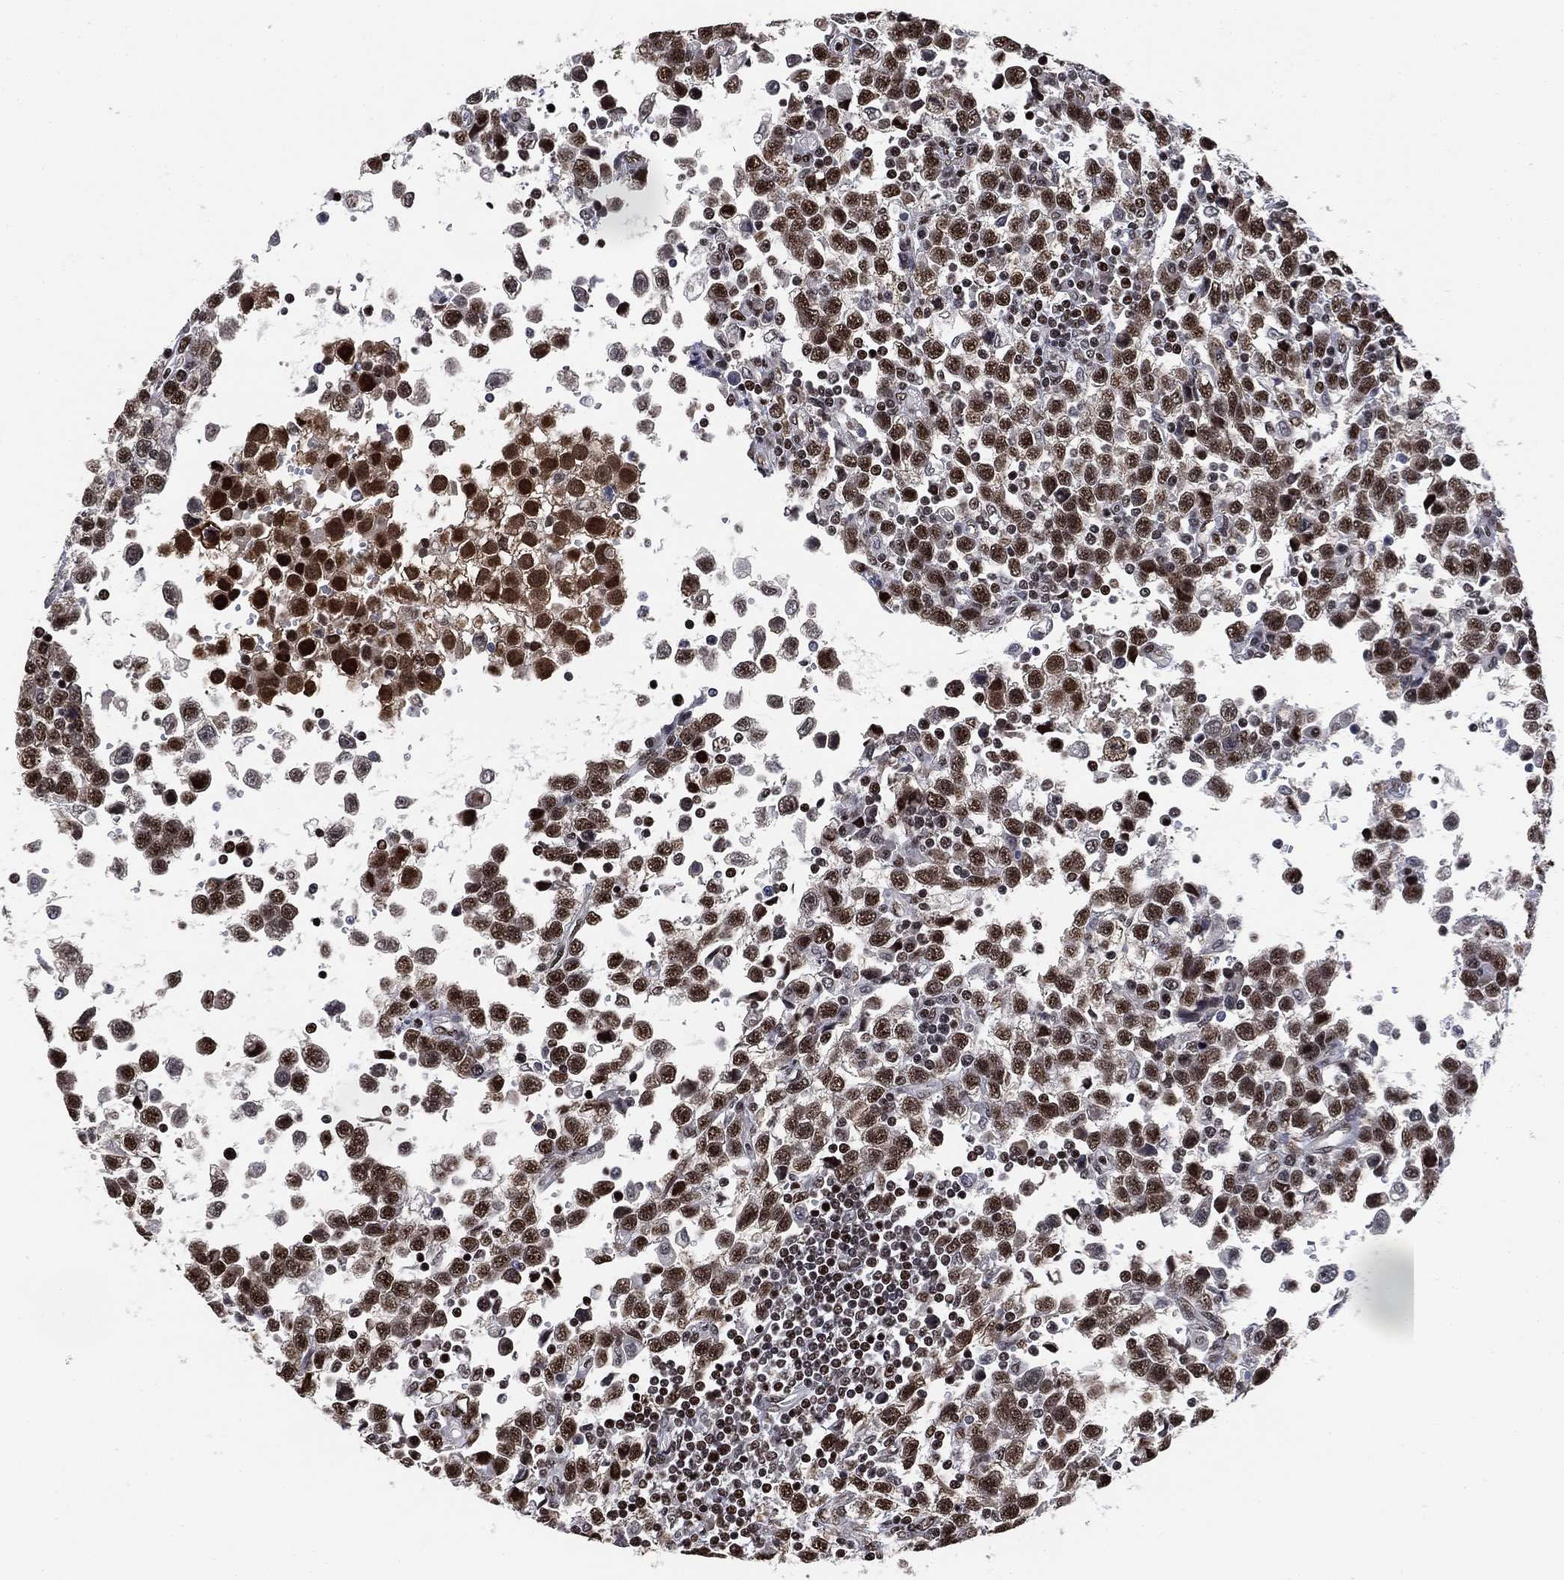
{"staining": {"intensity": "moderate", "quantity": ">75%", "location": "nuclear"}, "tissue": "testis cancer", "cell_type": "Tumor cells", "image_type": "cancer", "snomed": [{"axis": "morphology", "description": "Seminoma, NOS"}, {"axis": "topography", "description": "Testis"}], "caption": "This photomicrograph displays IHC staining of human testis cancer, with medium moderate nuclear staining in about >75% of tumor cells.", "gene": "ZSCAN30", "patient": {"sex": "male", "age": 34}}